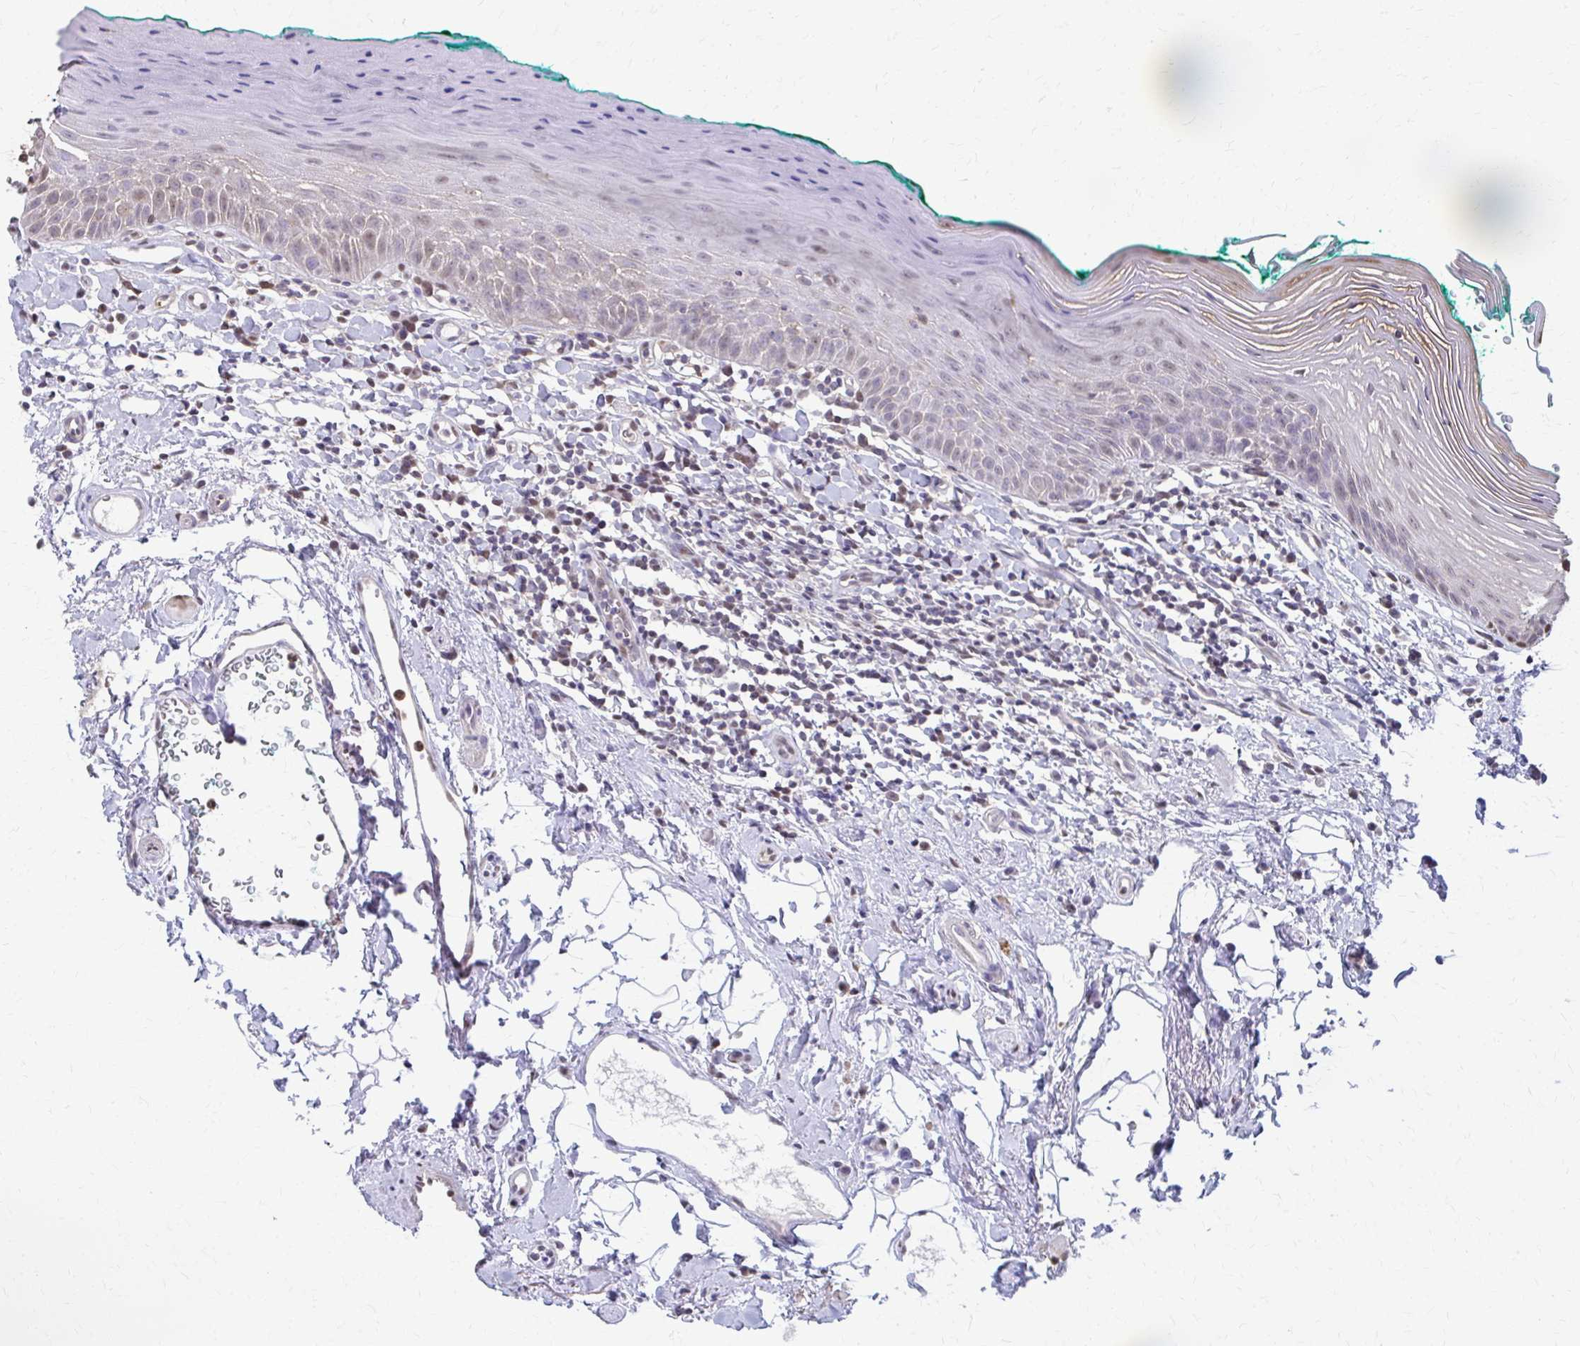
{"staining": {"intensity": "moderate", "quantity": "<25%", "location": "nuclear"}, "tissue": "oral mucosa", "cell_type": "Squamous epithelial cells", "image_type": "normal", "snomed": [{"axis": "morphology", "description": "Normal tissue, NOS"}, {"axis": "topography", "description": "Oral tissue"}, {"axis": "topography", "description": "Tounge, NOS"}], "caption": "Immunohistochemical staining of unremarkable human oral mucosa displays low levels of moderate nuclear staining in about <25% of squamous epithelial cells.", "gene": "ING4", "patient": {"sex": "male", "age": 83}}